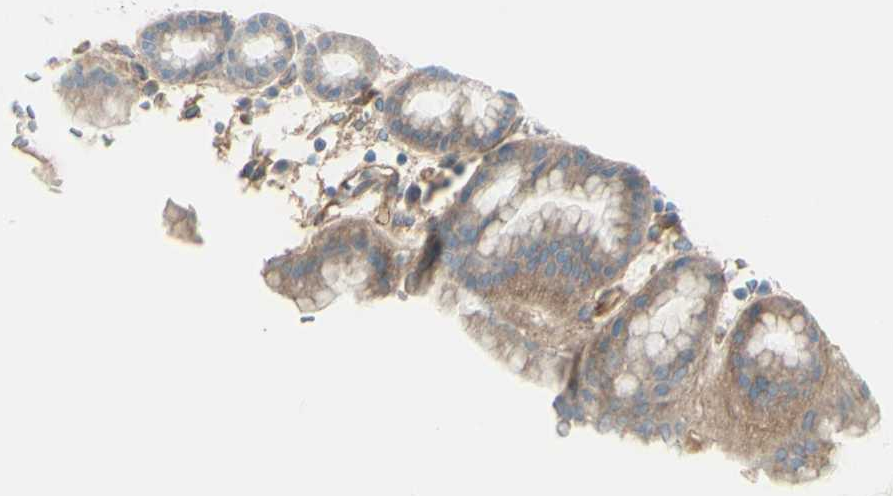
{"staining": {"intensity": "weak", "quantity": ">75%", "location": "cytoplasmic/membranous"}, "tissue": "stomach", "cell_type": "Glandular cells", "image_type": "normal", "snomed": [{"axis": "morphology", "description": "Normal tissue, NOS"}, {"axis": "topography", "description": "Stomach, upper"}], "caption": "An immunohistochemistry (IHC) photomicrograph of unremarkable tissue is shown. Protein staining in brown shows weak cytoplasmic/membranous positivity in stomach within glandular cells.", "gene": "PCDHGA10", "patient": {"sex": "male", "age": 68}}